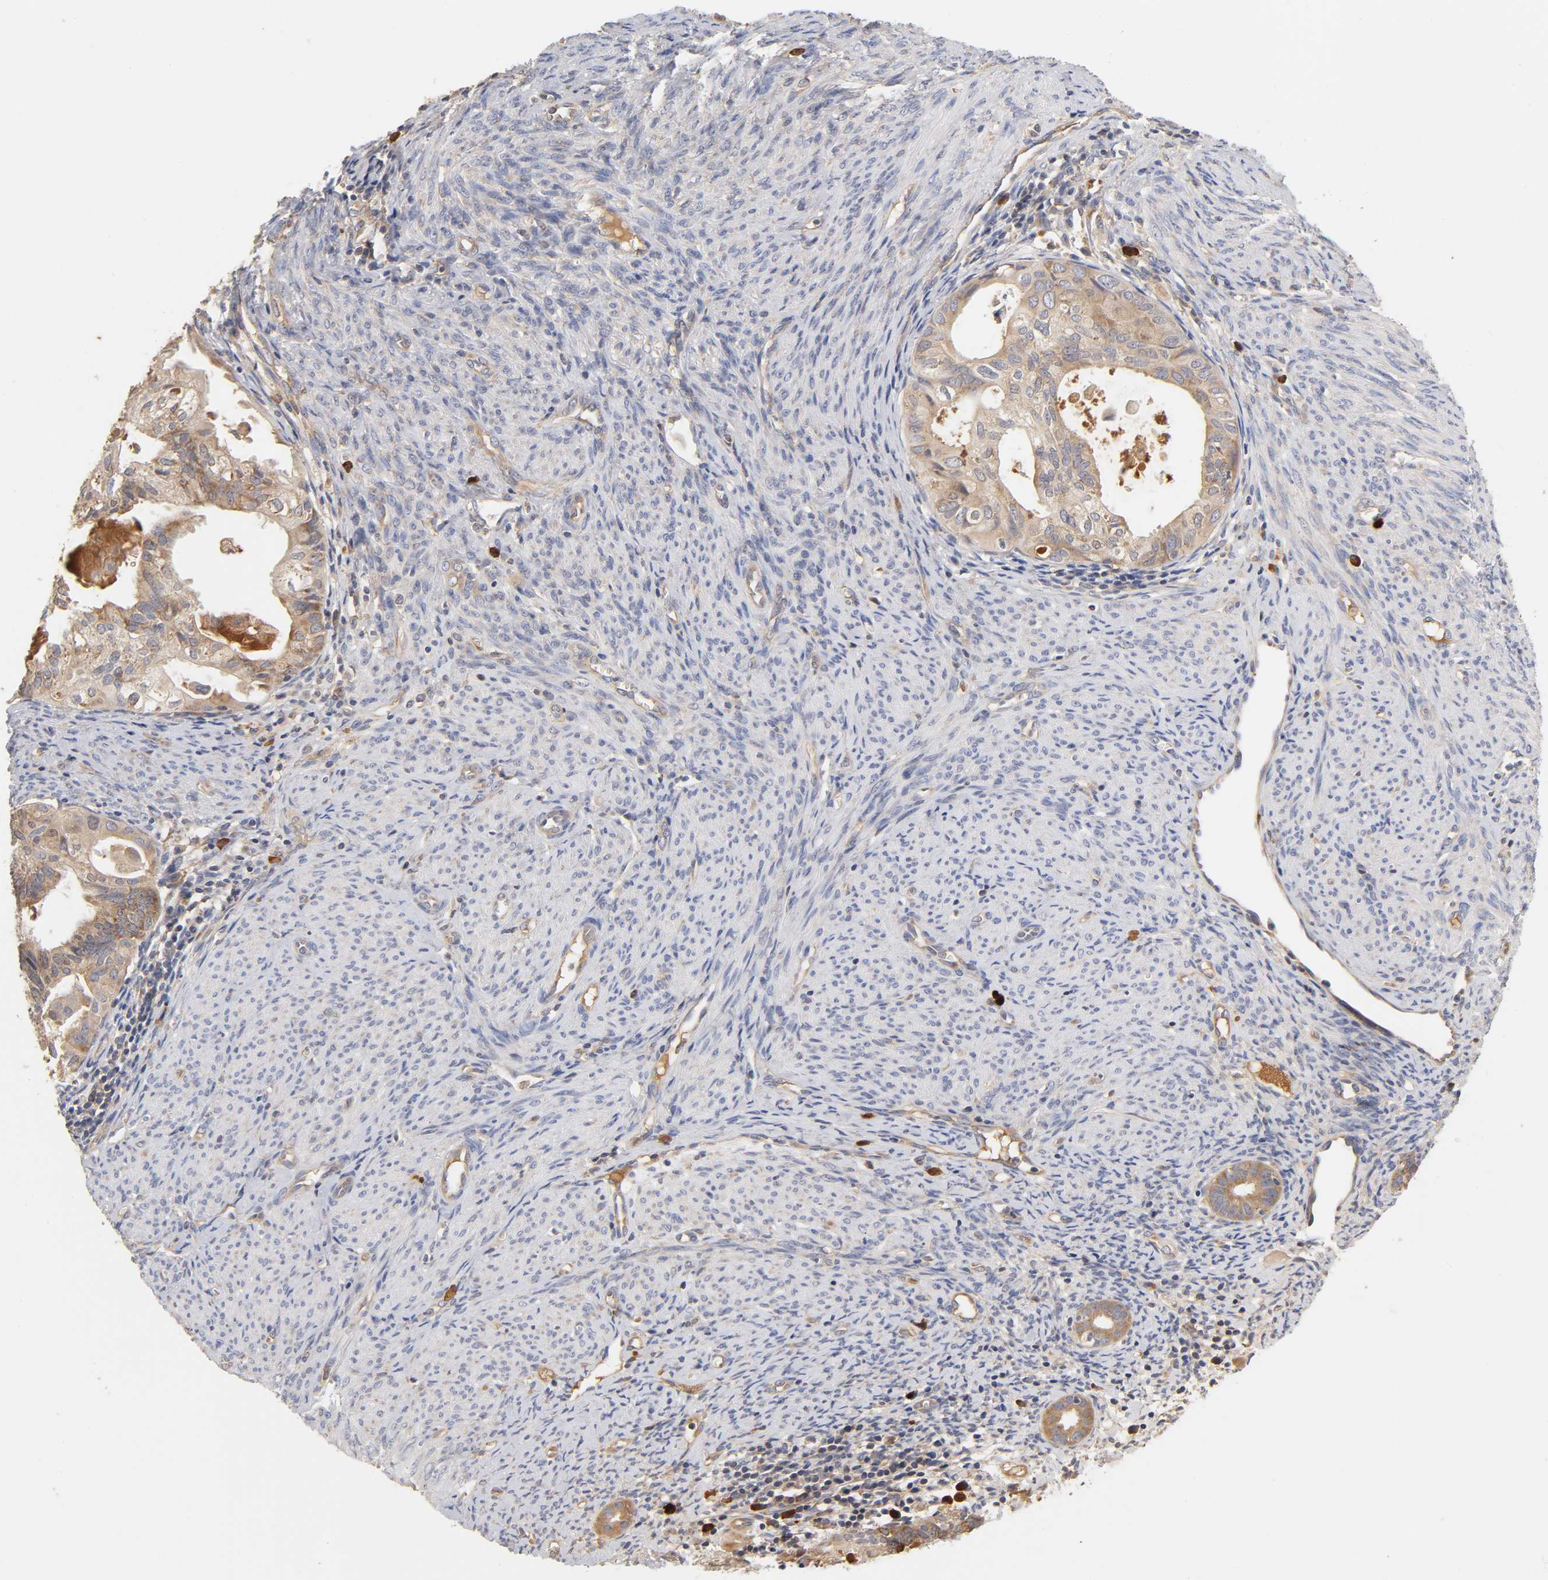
{"staining": {"intensity": "moderate", "quantity": ">75%", "location": "cytoplasmic/membranous"}, "tissue": "cervical cancer", "cell_type": "Tumor cells", "image_type": "cancer", "snomed": [{"axis": "morphology", "description": "Normal tissue, NOS"}, {"axis": "morphology", "description": "Adenocarcinoma, NOS"}, {"axis": "topography", "description": "Cervix"}, {"axis": "topography", "description": "Endometrium"}], "caption": "Immunohistochemical staining of cervical cancer demonstrates medium levels of moderate cytoplasmic/membranous protein staining in about >75% of tumor cells.", "gene": "RPS29", "patient": {"sex": "female", "age": 86}}